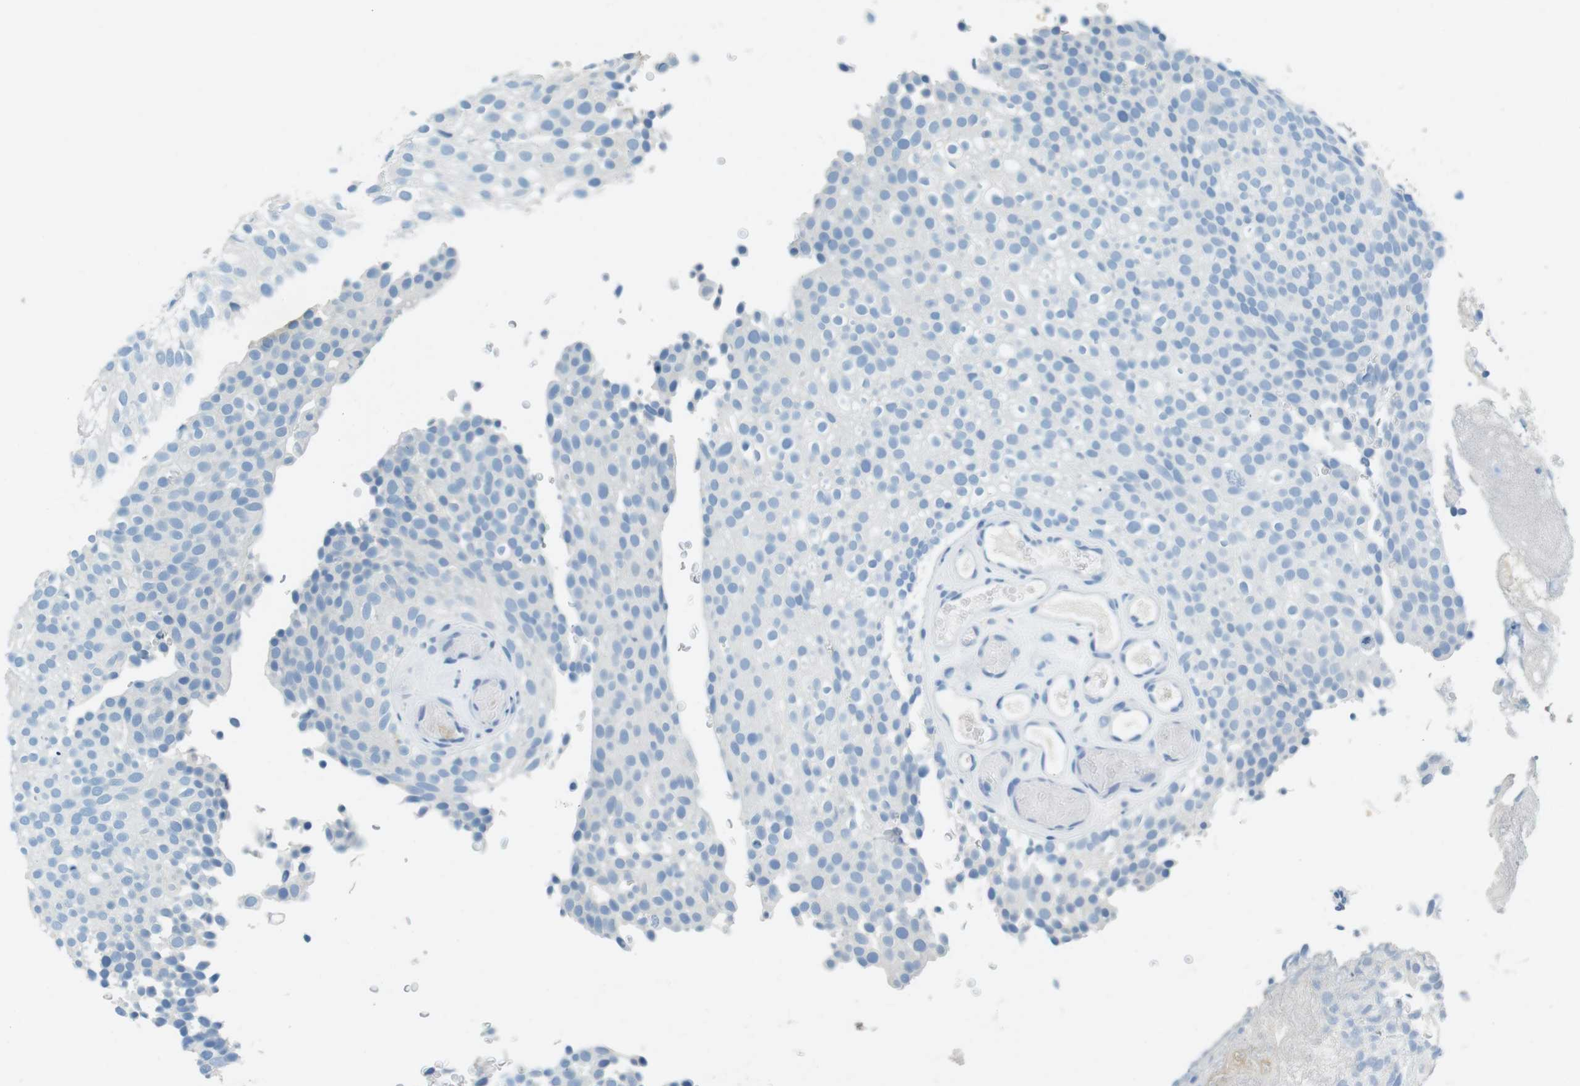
{"staining": {"intensity": "negative", "quantity": "none", "location": "none"}, "tissue": "urothelial cancer", "cell_type": "Tumor cells", "image_type": "cancer", "snomed": [{"axis": "morphology", "description": "Urothelial carcinoma, Low grade"}, {"axis": "topography", "description": "Urinary bladder"}], "caption": "Immunohistochemistry image of neoplastic tissue: human urothelial carcinoma (low-grade) stained with DAB (3,3'-diaminobenzidine) exhibits no significant protein expression in tumor cells.", "gene": "LAT", "patient": {"sex": "male", "age": 78}}